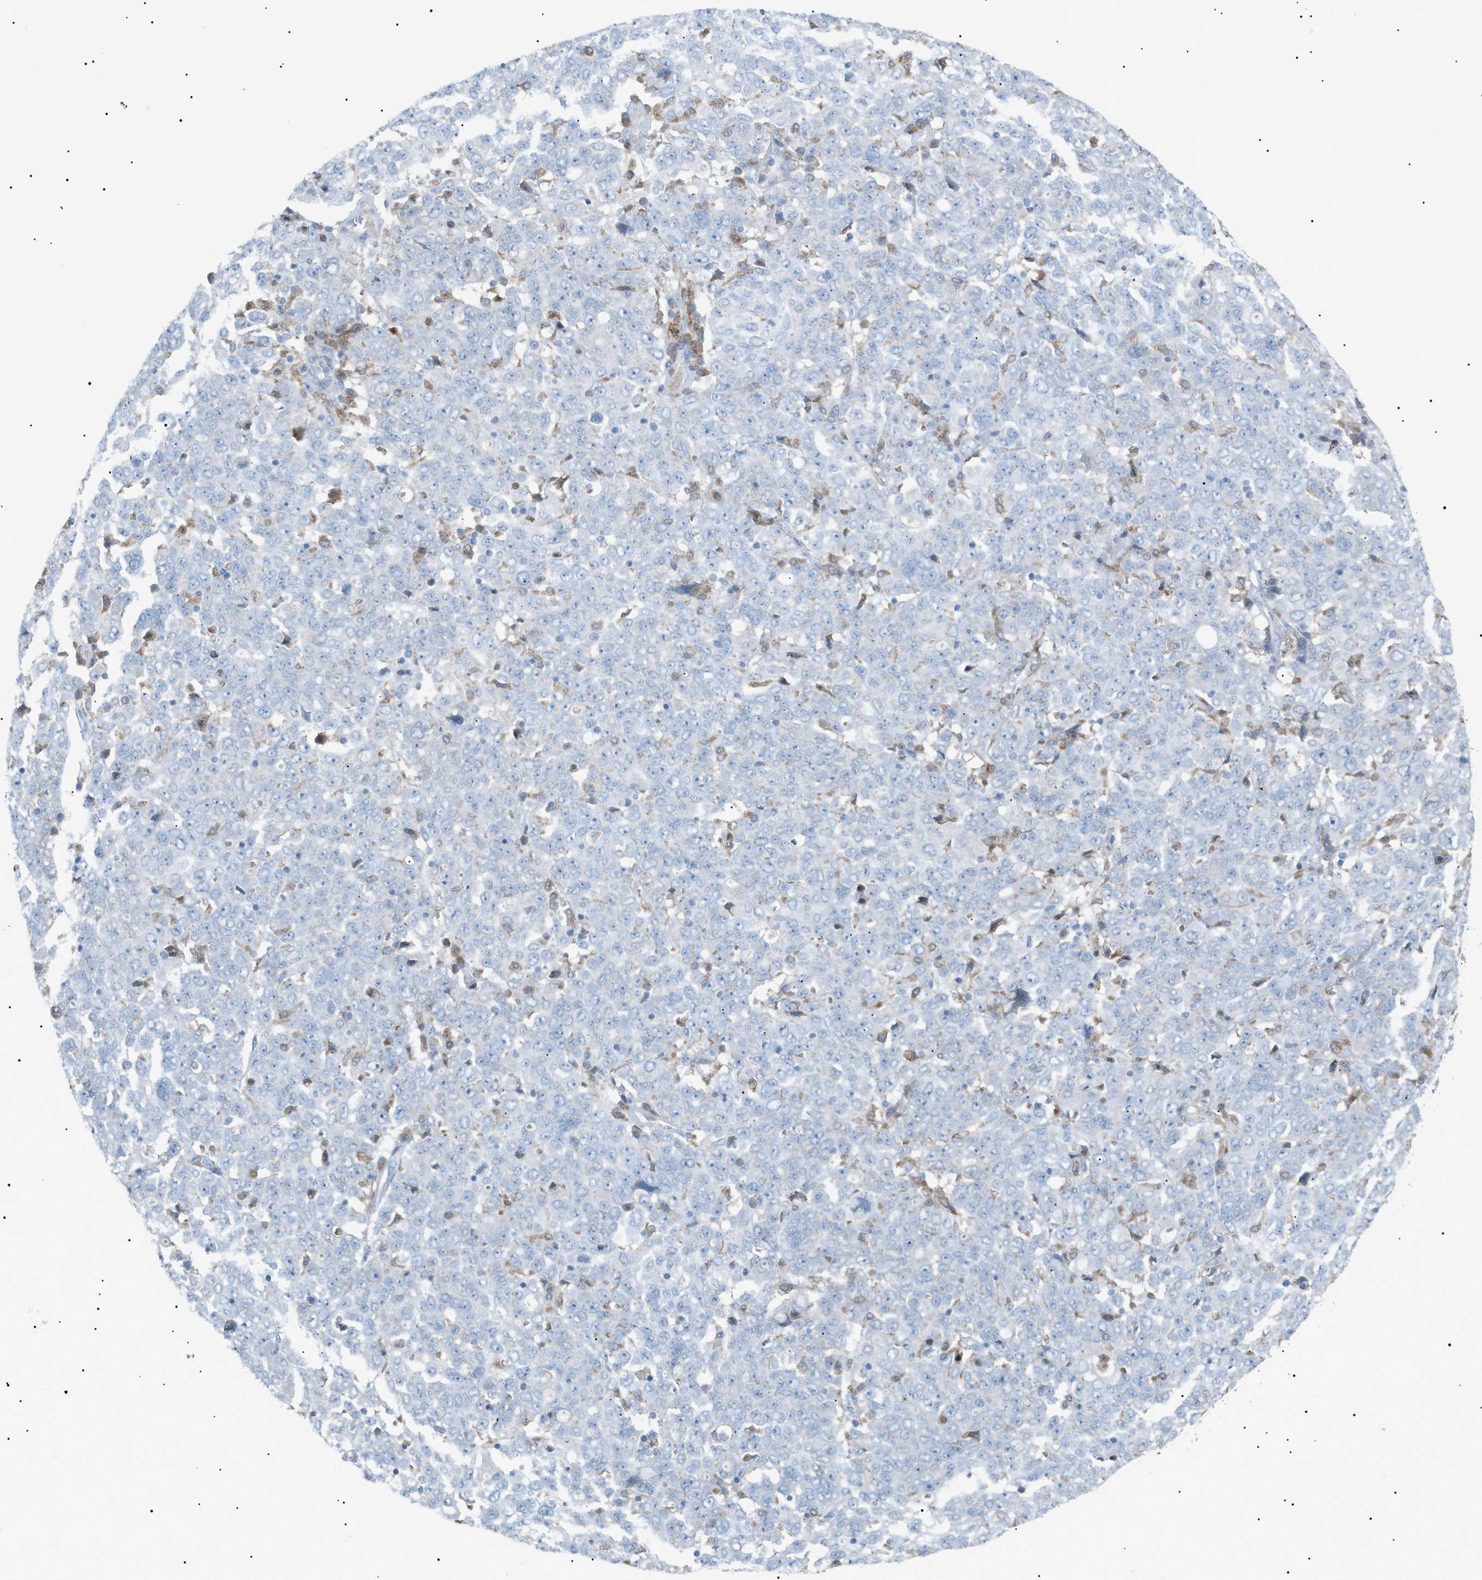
{"staining": {"intensity": "negative", "quantity": "none", "location": "none"}, "tissue": "ovarian cancer", "cell_type": "Tumor cells", "image_type": "cancer", "snomed": [{"axis": "morphology", "description": "Carcinoma, endometroid"}, {"axis": "topography", "description": "Ovary"}], "caption": "The histopathology image exhibits no staining of tumor cells in ovarian endometroid carcinoma.", "gene": "BTK", "patient": {"sex": "female", "age": 62}}